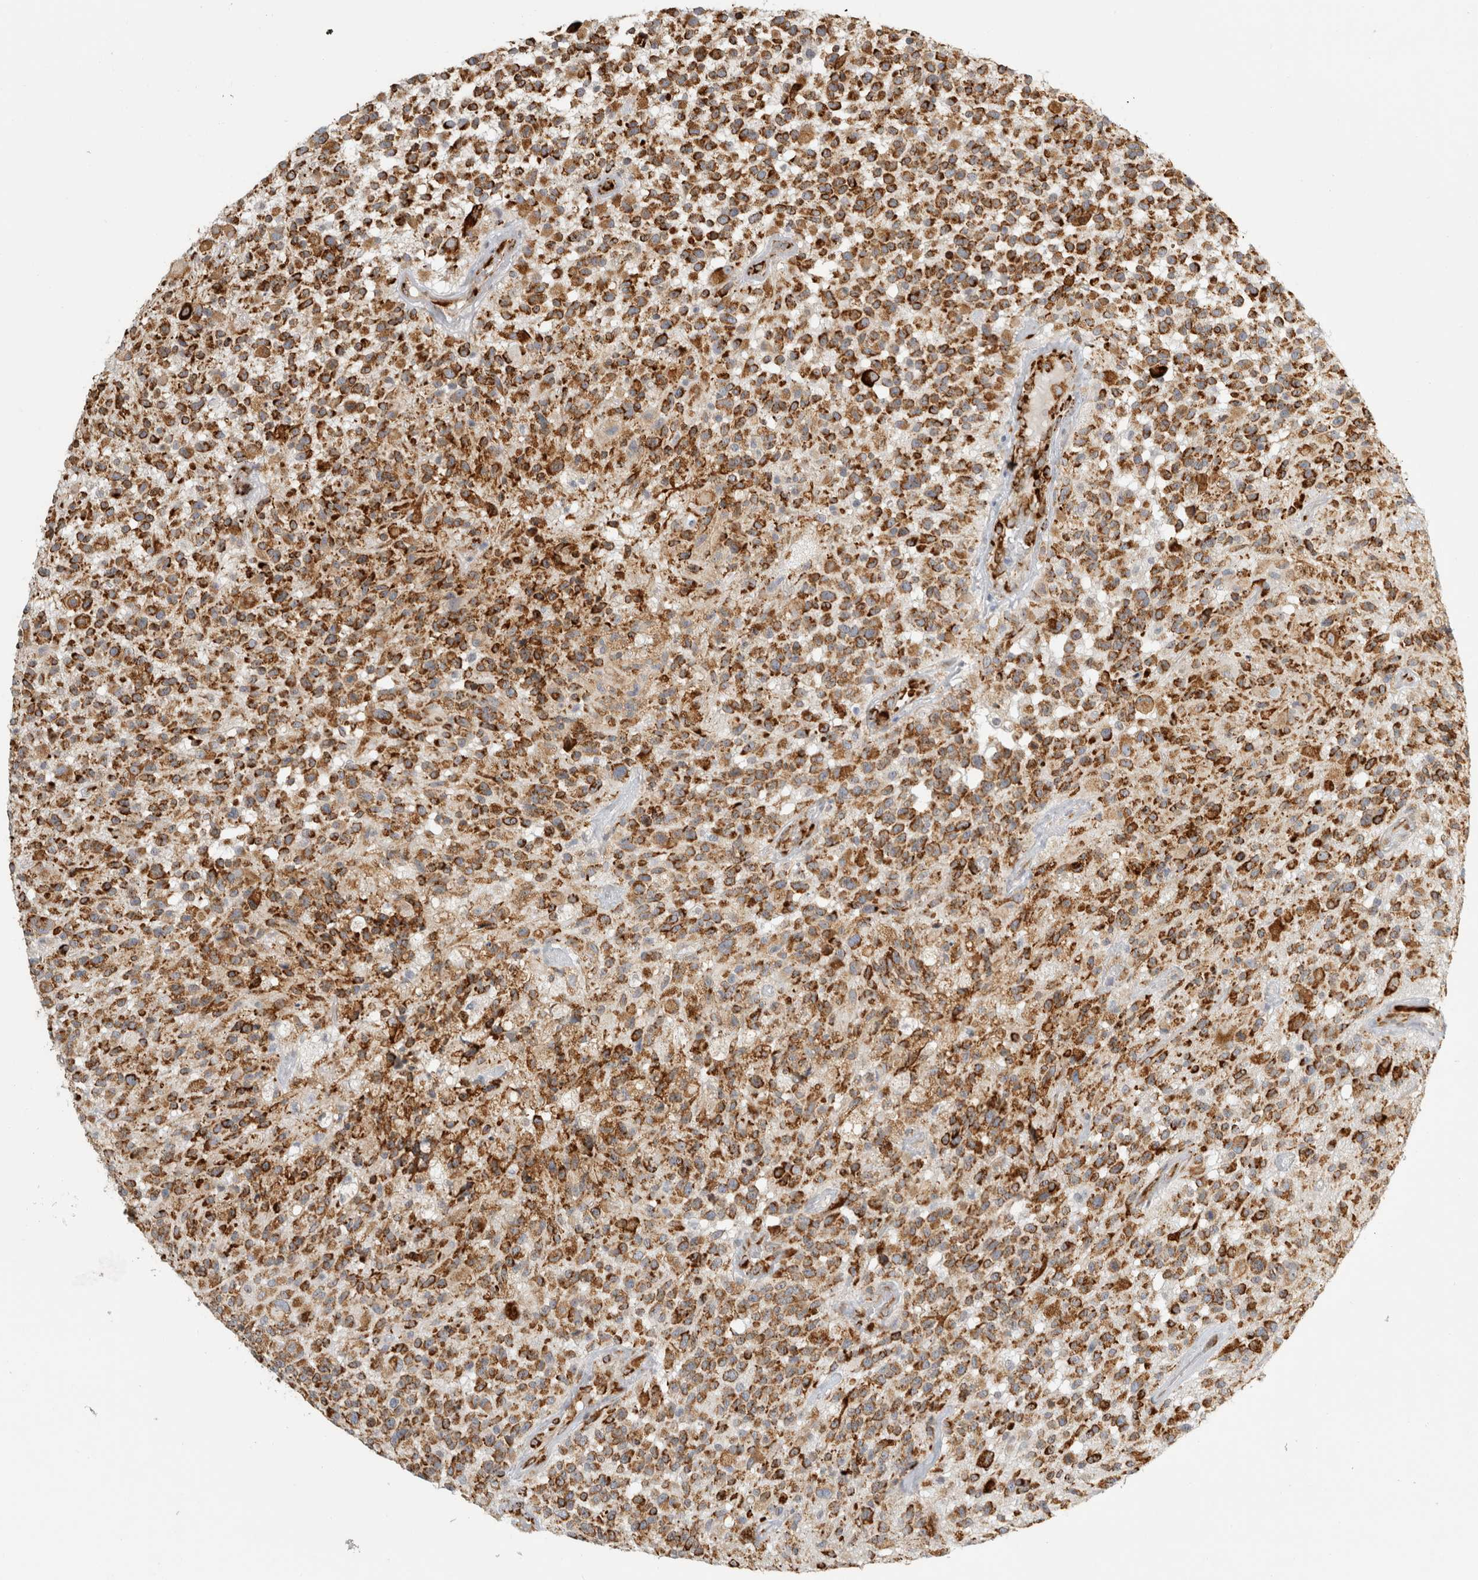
{"staining": {"intensity": "strong", "quantity": ">75%", "location": "cytoplasmic/membranous"}, "tissue": "glioma", "cell_type": "Tumor cells", "image_type": "cancer", "snomed": [{"axis": "morphology", "description": "Glioma, malignant, High grade"}, {"axis": "morphology", "description": "Glioblastoma, NOS"}, {"axis": "topography", "description": "Brain"}], "caption": "IHC (DAB) staining of human malignant high-grade glioma exhibits strong cytoplasmic/membranous protein staining in about >75% of tumor cells.", "gene": "OSTN", "patient": {"sex": "male", "age": 60}}